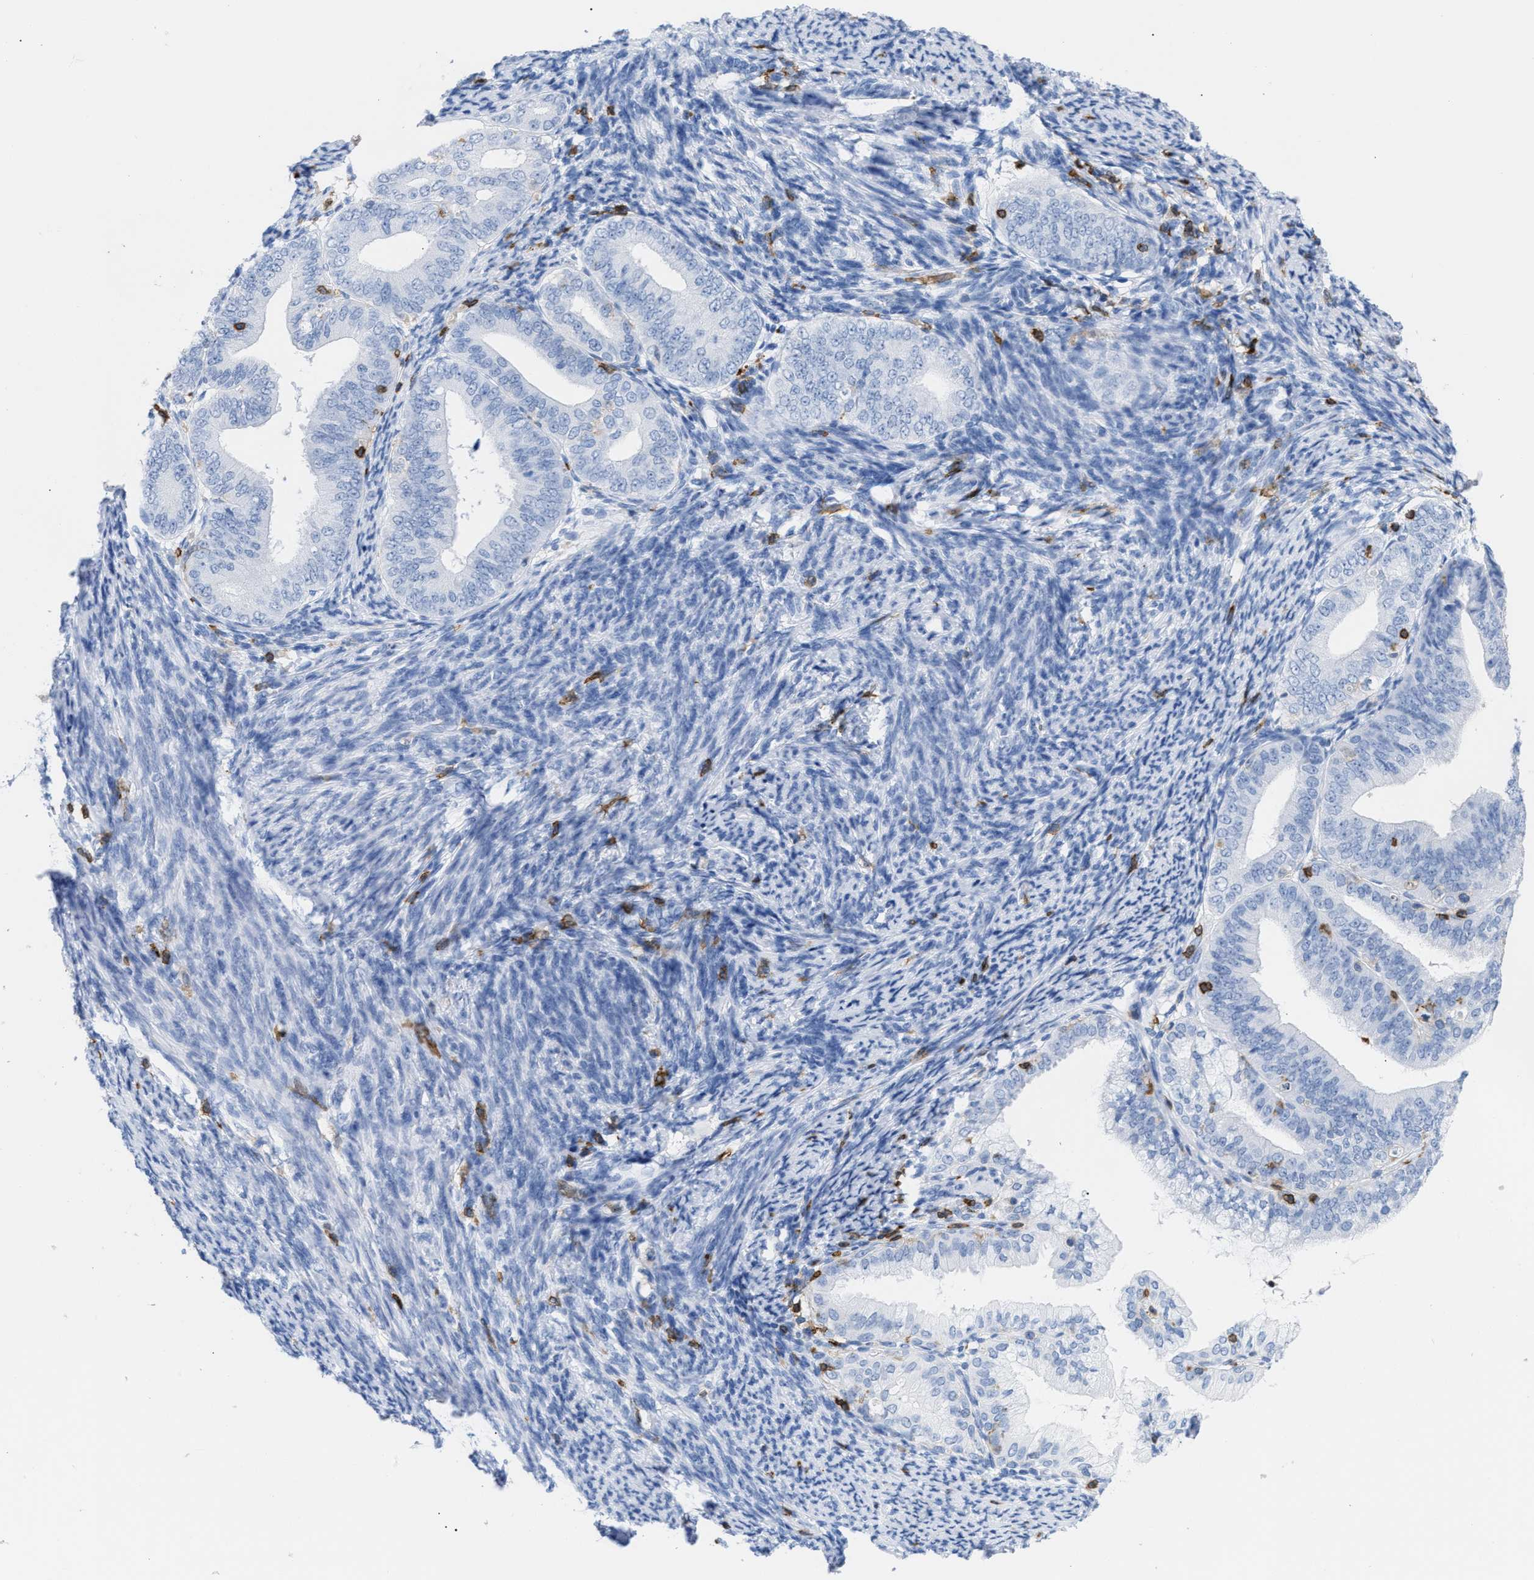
{"staining": {"intensity": "negative", "quantity": "none", "location": "none"}, "tissue": "endometrial cancer", "cell_type": "Tumor cells", "image_type": "cancer", "snomed": [{"axis": "morphology", "description": "Adenocarcinoma, NOS"}, {"axis": "topography", "description": "Endometrium"}], "caption": "Protein analysis of endometrial adenocarcinoma demonstrates no significant staining in tumor cells.", "gene": "LCP1", "patient": {"sex": "female", "age": 63}}